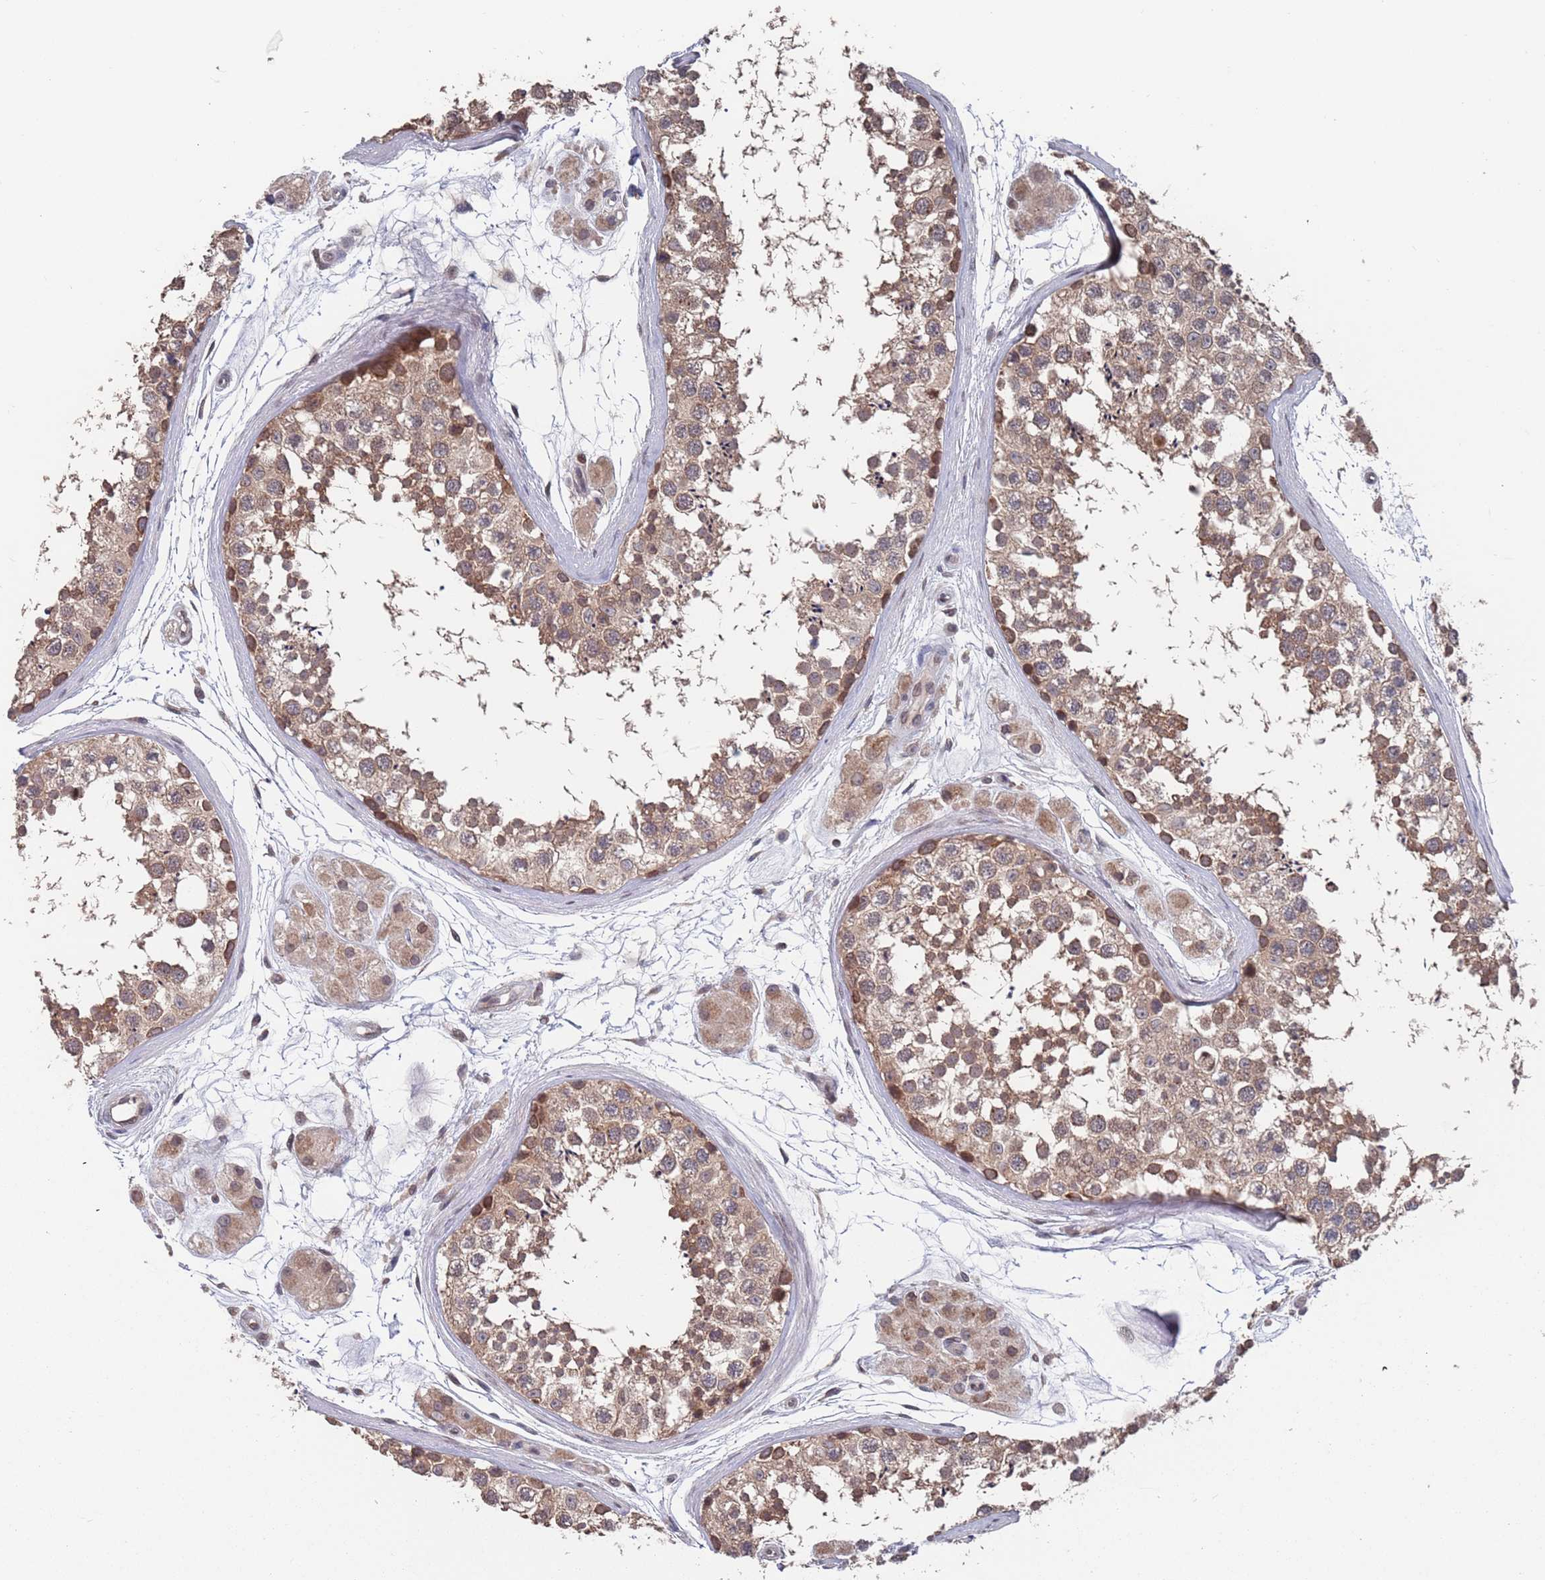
{"staining": {"intensity": "strong", "quantity": ">75%", "location": "cytoplasmic/membranous"}, "tissue": "testis", "cell_type": "Cells in seminiferous ducts", "image_type": "normal", "snomed": [{"axis": "morphology", "description": "Normal tissue, NOS"}, {"axis": "topography", "description": "Testis"}], "caption": "Testis stained with DAB IHC reveals high levels of strong cytoplasmic/membranous staining in approximately >75% of cells in seminiferous ducts.", "gene": "SDHAF3", "patient": {"sex": "male", "age": 56}}